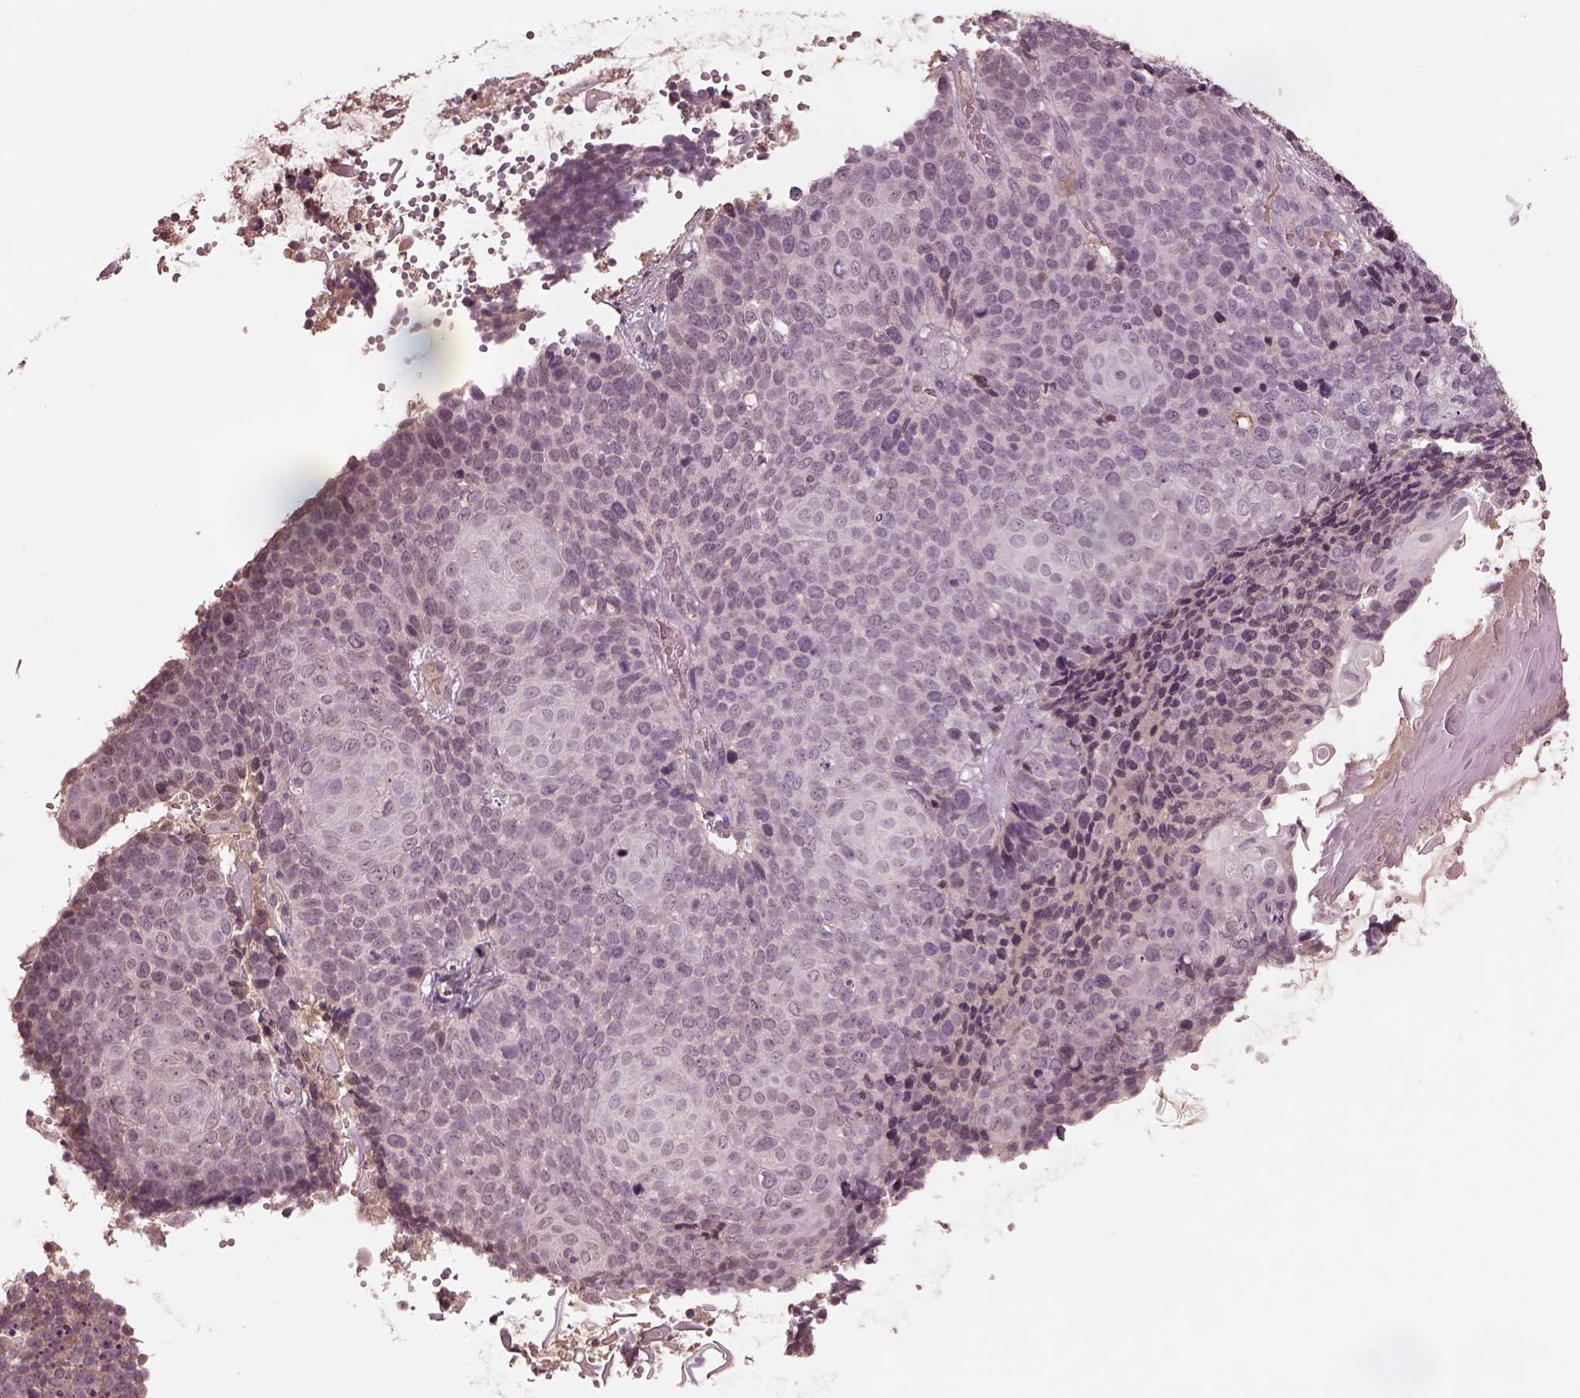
{"staining": {"intensity": "negative", "quantity": "none", "location": "none"}, "tissue": "cervical cancer", "cell_type": "Tumor cells", "image_type": "cancer", "snomed": [{"axis": "morphology", "description": "Squamous cell carcinoma, NOS"}, {"axis": "topography", "description": "Cervix"}], "caption": "Micrograph shows no protein expression in tumor cells of cervical cancer tissue. (Stains: DAB (3,3'-diaminobenzidine) immunohistochemistry with hematoxylin counter stain, Microscopy: brightfield microscopy at high magnification).", "gene": "CALR3", "patient": {"sex": "female", "age": 39}}